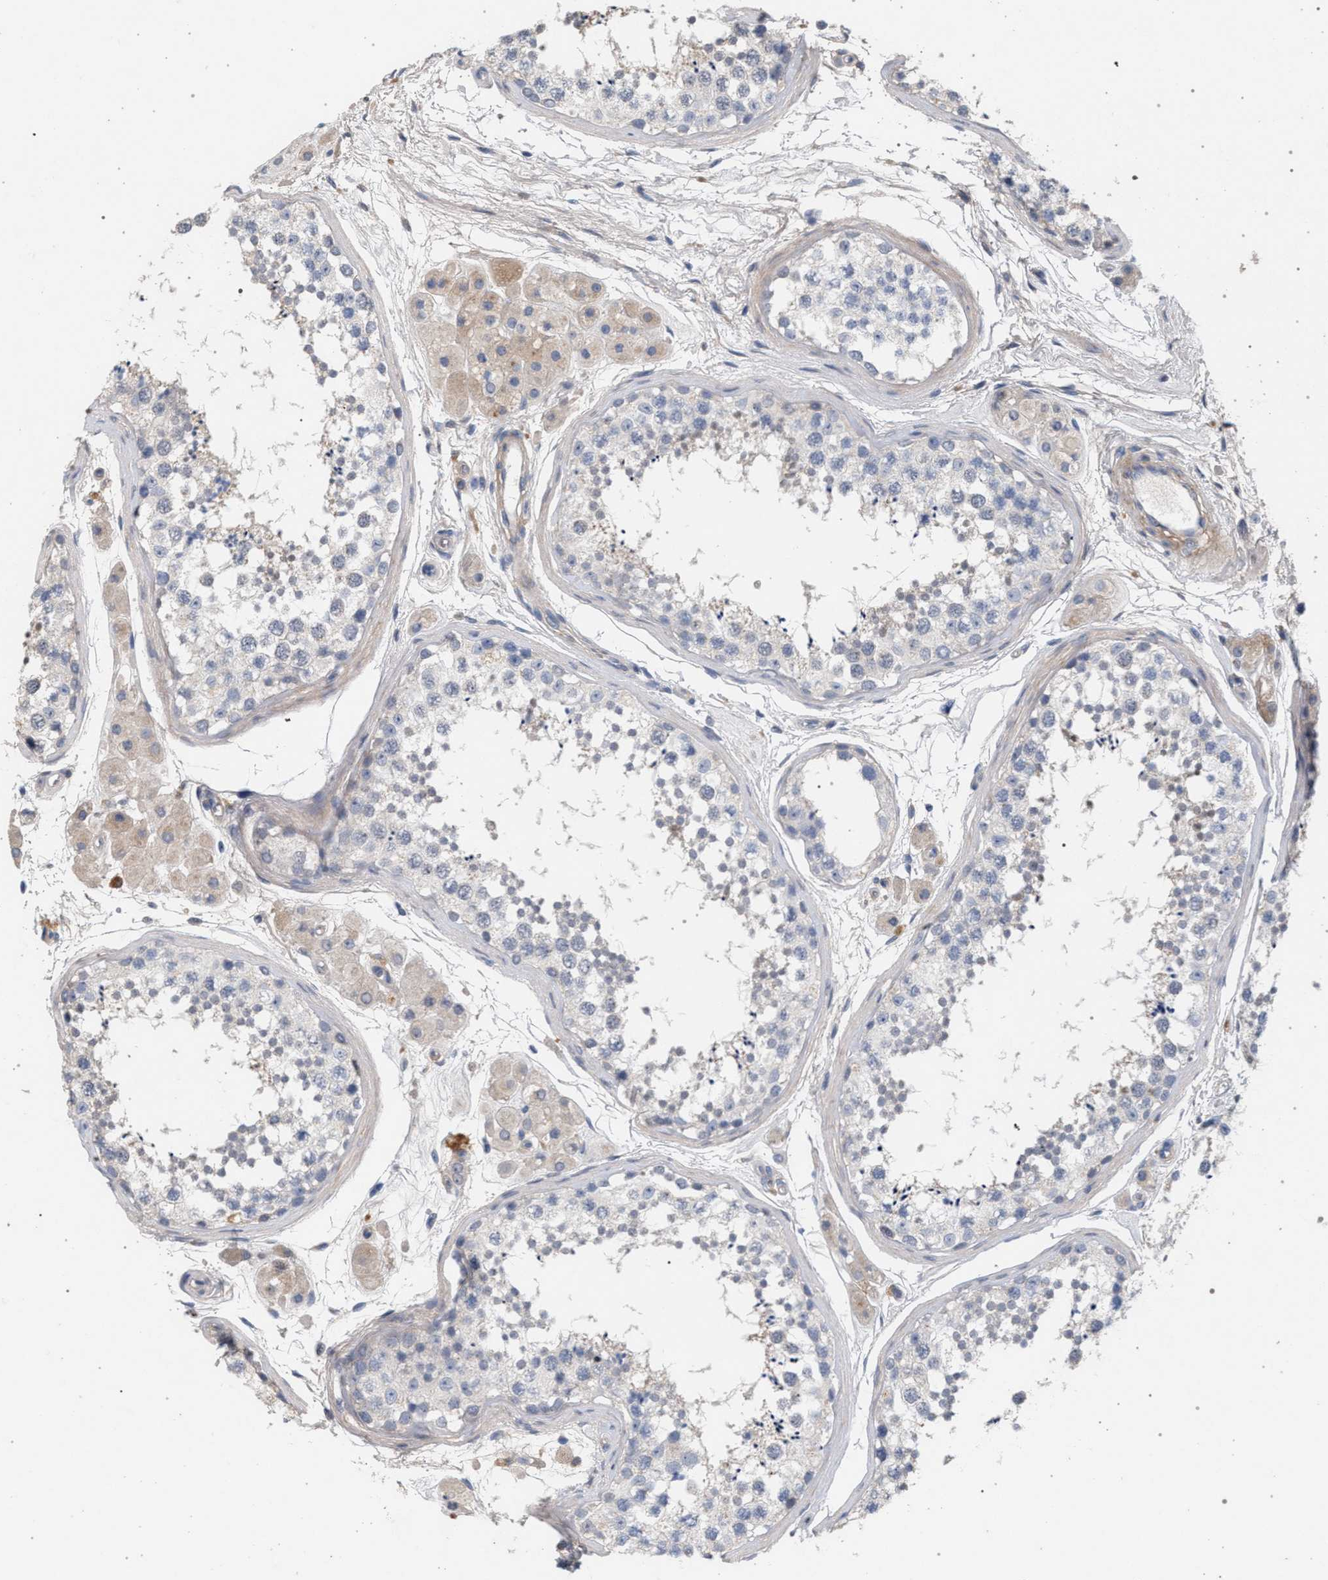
{"staining": {"intensity": "moderate", "quantity": "<25%", "location": "nuclear"}, "tissue": "testis", "cell_type": "Cells in seminiferous ducts", "image_type": "normal", "snomed": [{"axis": "morphology", "description": "Normal tissue, NOS"}, {"axis": "topography", "description": "Testis"}], "caption": "Brown immunohistochemical staining in benign testis shows moderate nuclear expression in about <25% of cells in seminiferous ducts. (IHC, brightfield microscopy, high magnification).", "gene": "MAMDC2", "patient": {"sex": "male", "age": 56}}